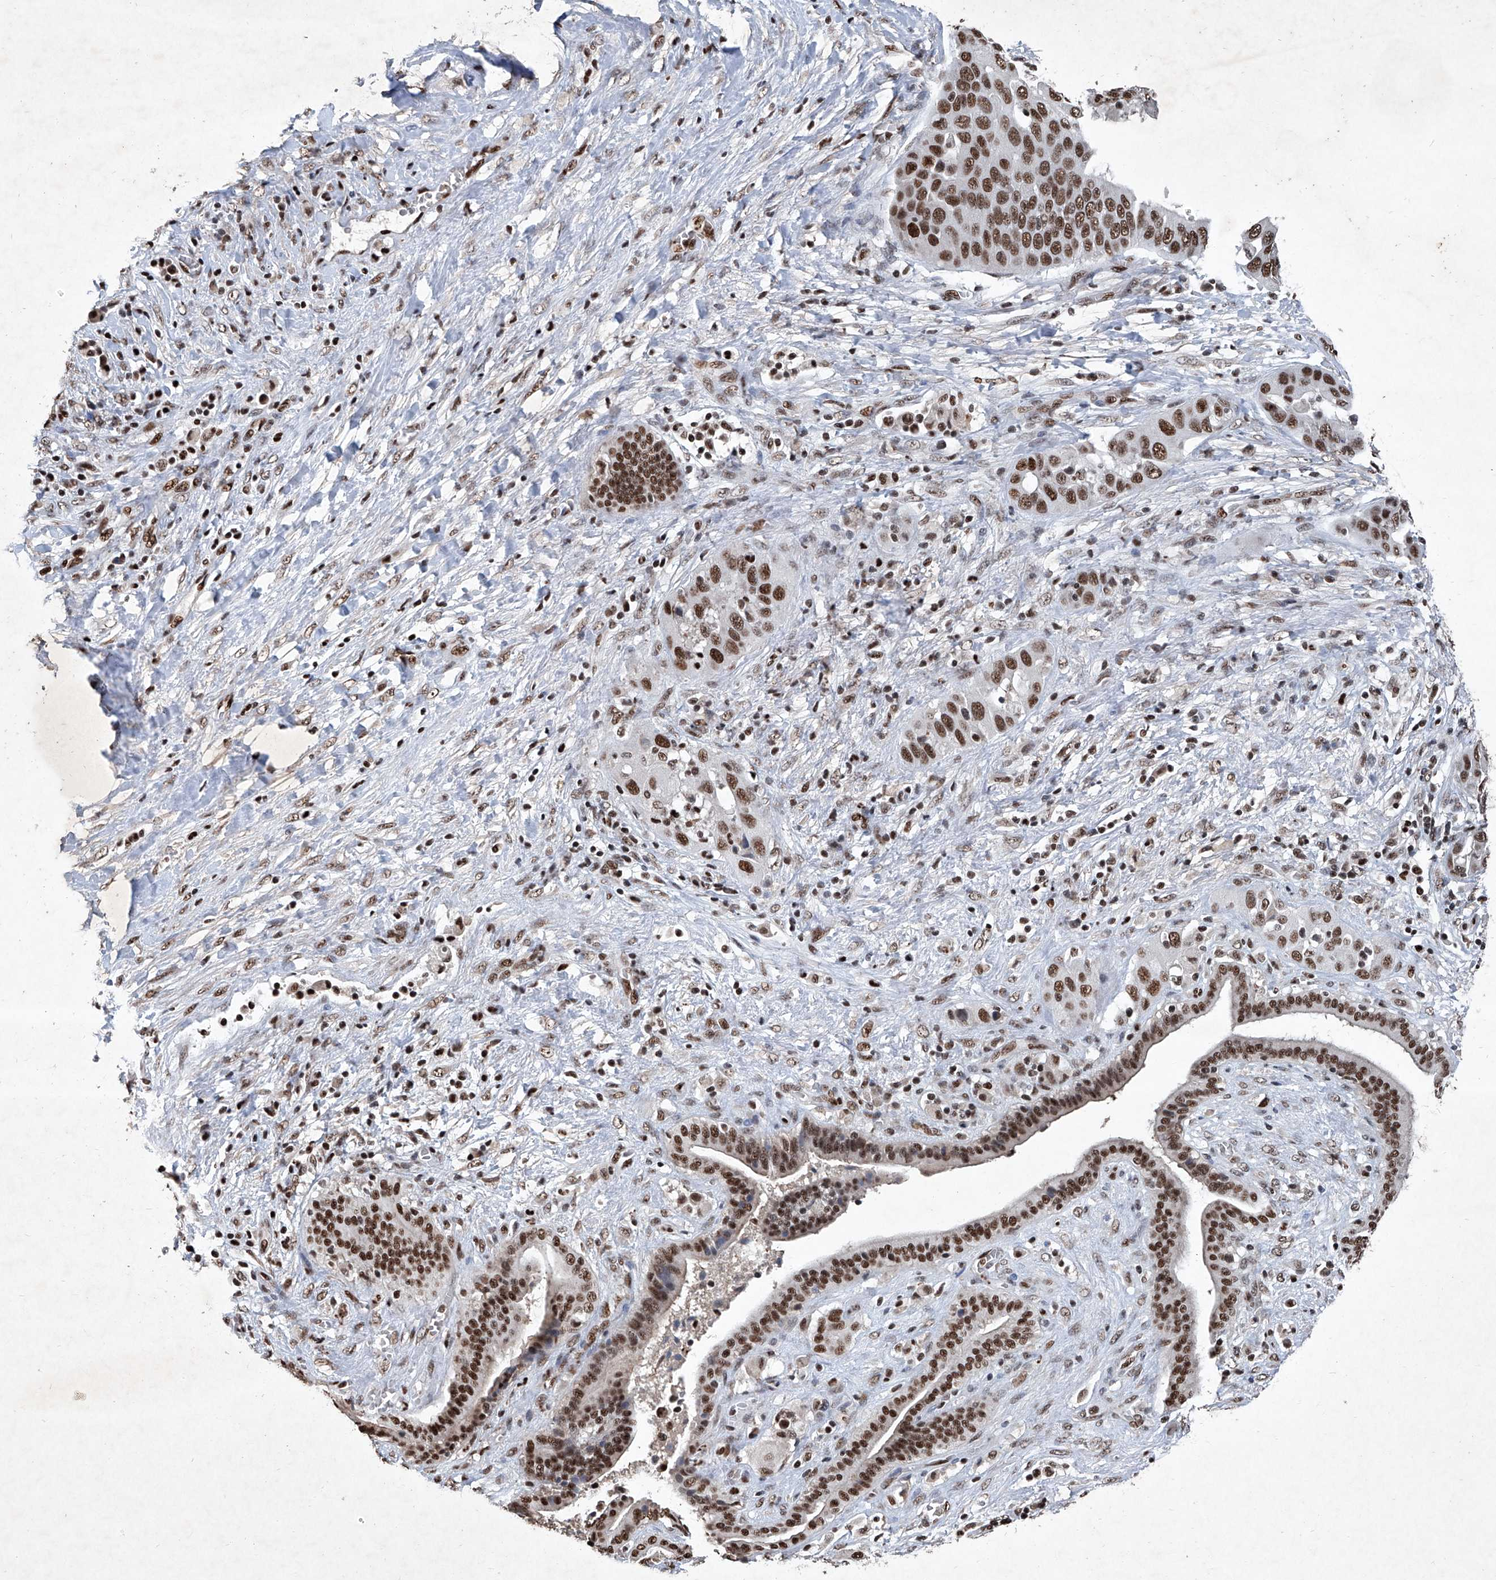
{"staining": {"intensity": "strong", "quantity": ">75%", "location": "nuclear"}, "tissue": "liver cancer", "cell_type": "Tumor cells", "image_type": "cancer", "snomed": [{"axis": "morphology", "description": "Cholangiocarcinoma"}, {"axis": "topography", "description": "Liver"}], "caption": "Immunohistochemical staining of human liver cholangiocarcinoma reveals strong nuclear protein positivity in about >75% of tumor cells.", "gene": "DDX39B", "patient": {"sex": "female", "age": 52}}